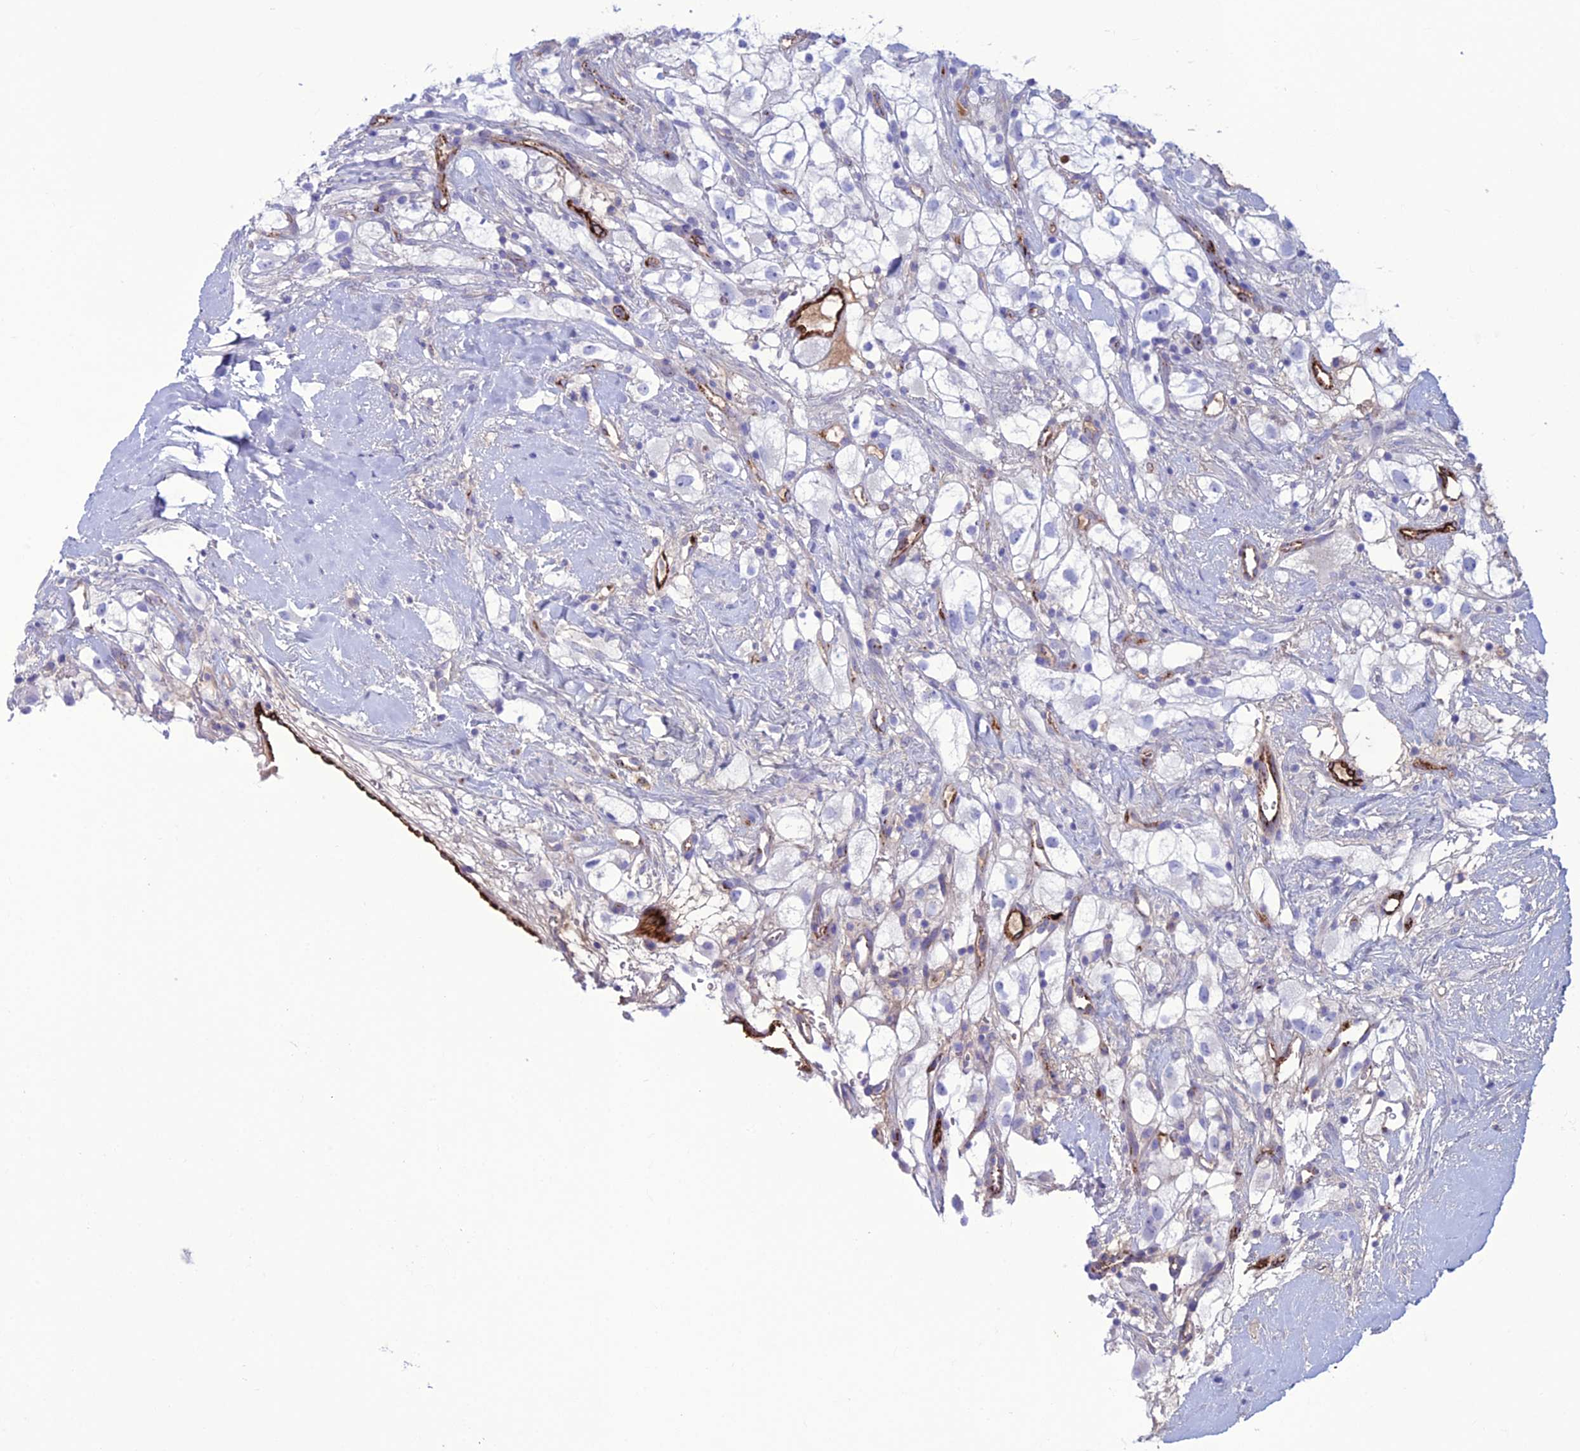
{"staining": {"intensity": "negative", "quantity": "none", "location": "none"}, "tissue": "renal cancer", "cell_type": "Tumor cells", "image_type": "cancer", "snomed": [{"axis": "morphology", "description": "Adenocarcinoma, NOS"}, {"axis": "topography", "description": "Kidney"}], "caption": "High magnification brightfield microscopy of renal cancer stained with DAB (brown) and counterstained with hematoxylin (blue): tumor cells show no significant positivity. Brightfield microscopy of immunohistochemistry stained with DAB (brown) and hematoxylin (blue), captured at high magnification.", "gene": "CDC42EP5", "patient": {"sex": "male", "age": 59}}